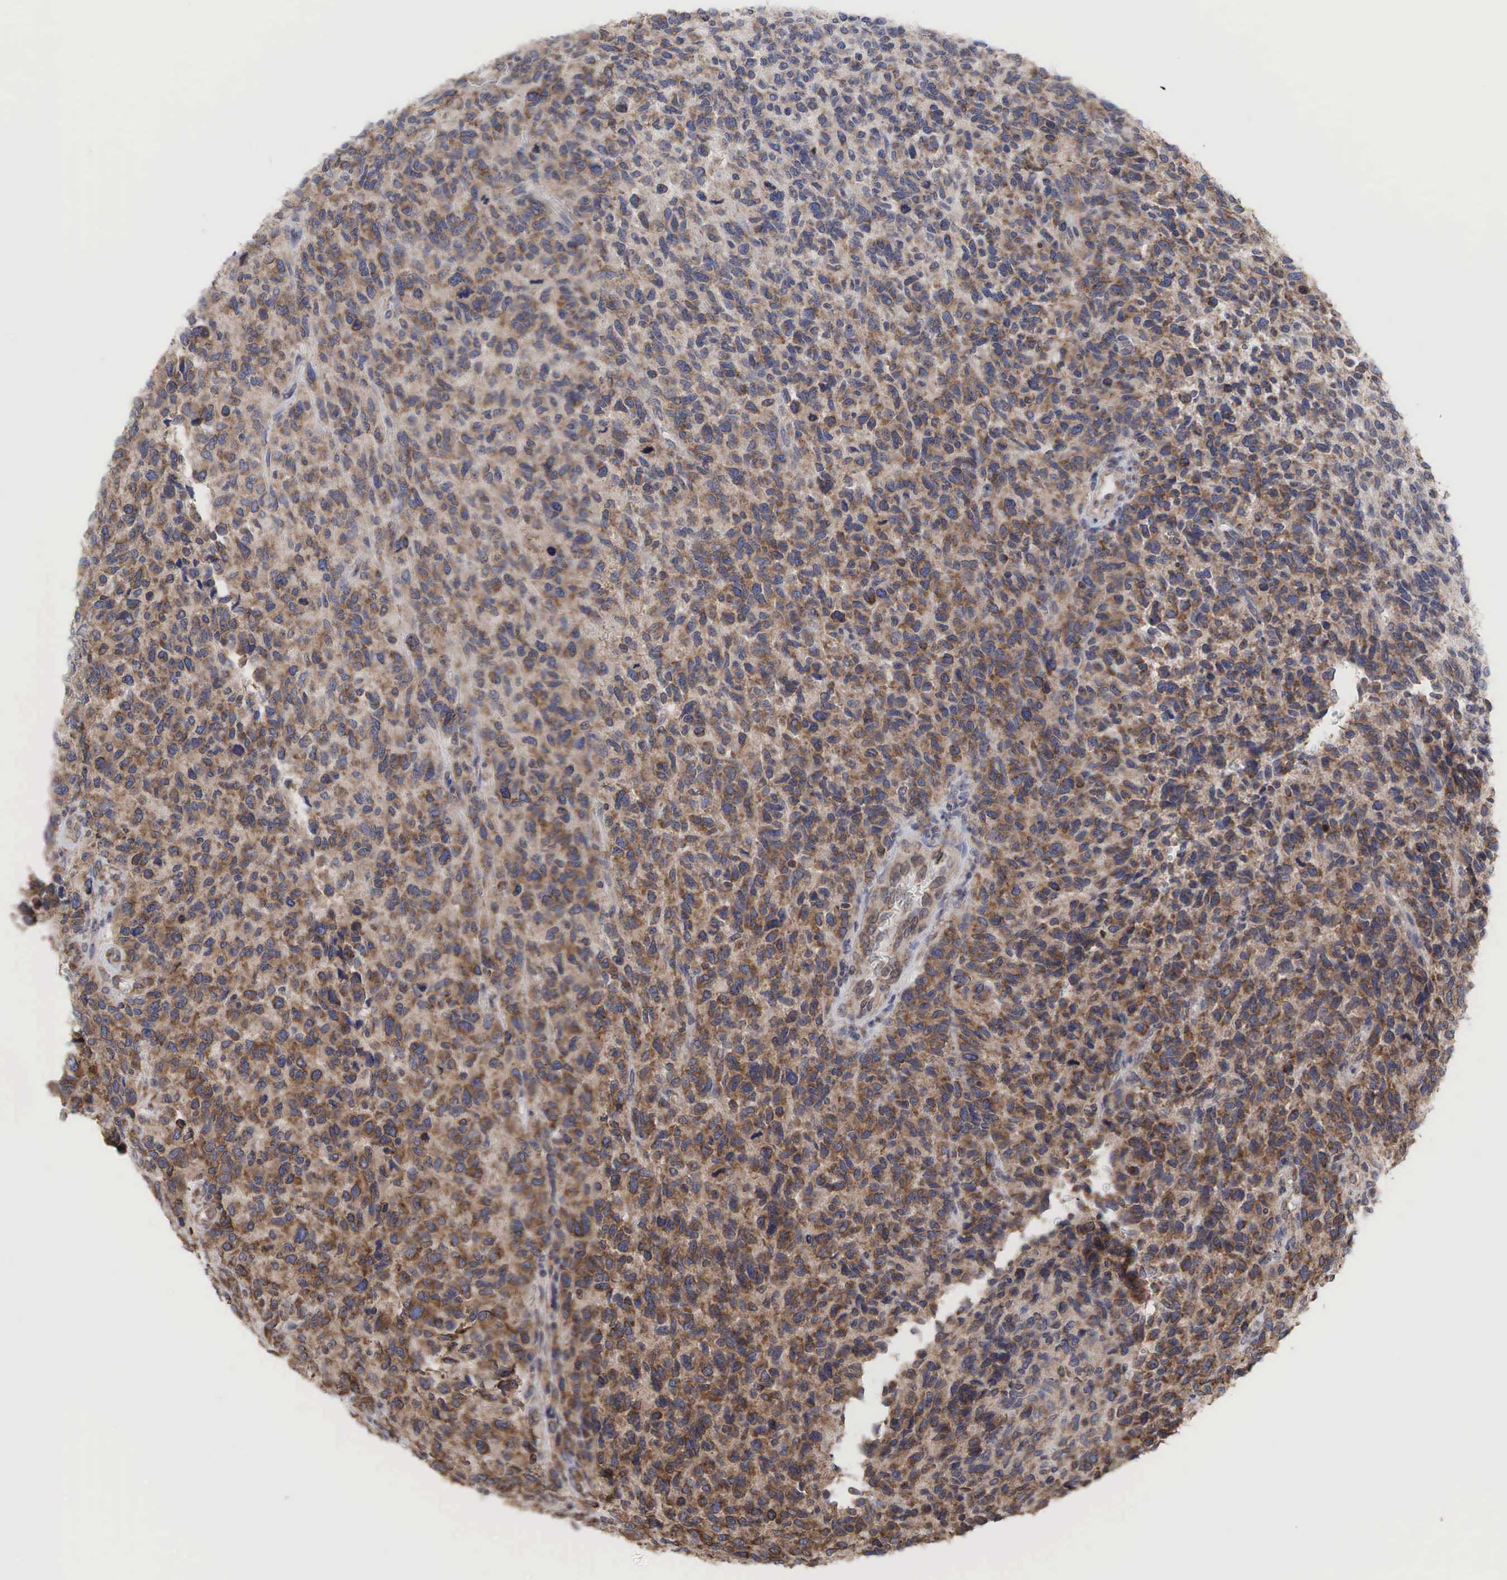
{"staining": {"intensity": "moderate", "quantity": ">75%", "location": "cytoplasmic/membranous"}, "tissue": "glioma", "cell_type": "Tumor cells", "image_type": "cancer", "snomed": [{"axis": "morphology", "description": "Glioma, malignant, High grade"}, {"axis": "topography", "description": "Brain"}], "caption": "Human high-grade glioma (malignant) stained for a protein (brown) shows moderate cytoplasmic/membranous positive staining in approximately >75% of tumor cells.", "gene": "PABPC5", "patient": {"sex": "male", "age": 77}}